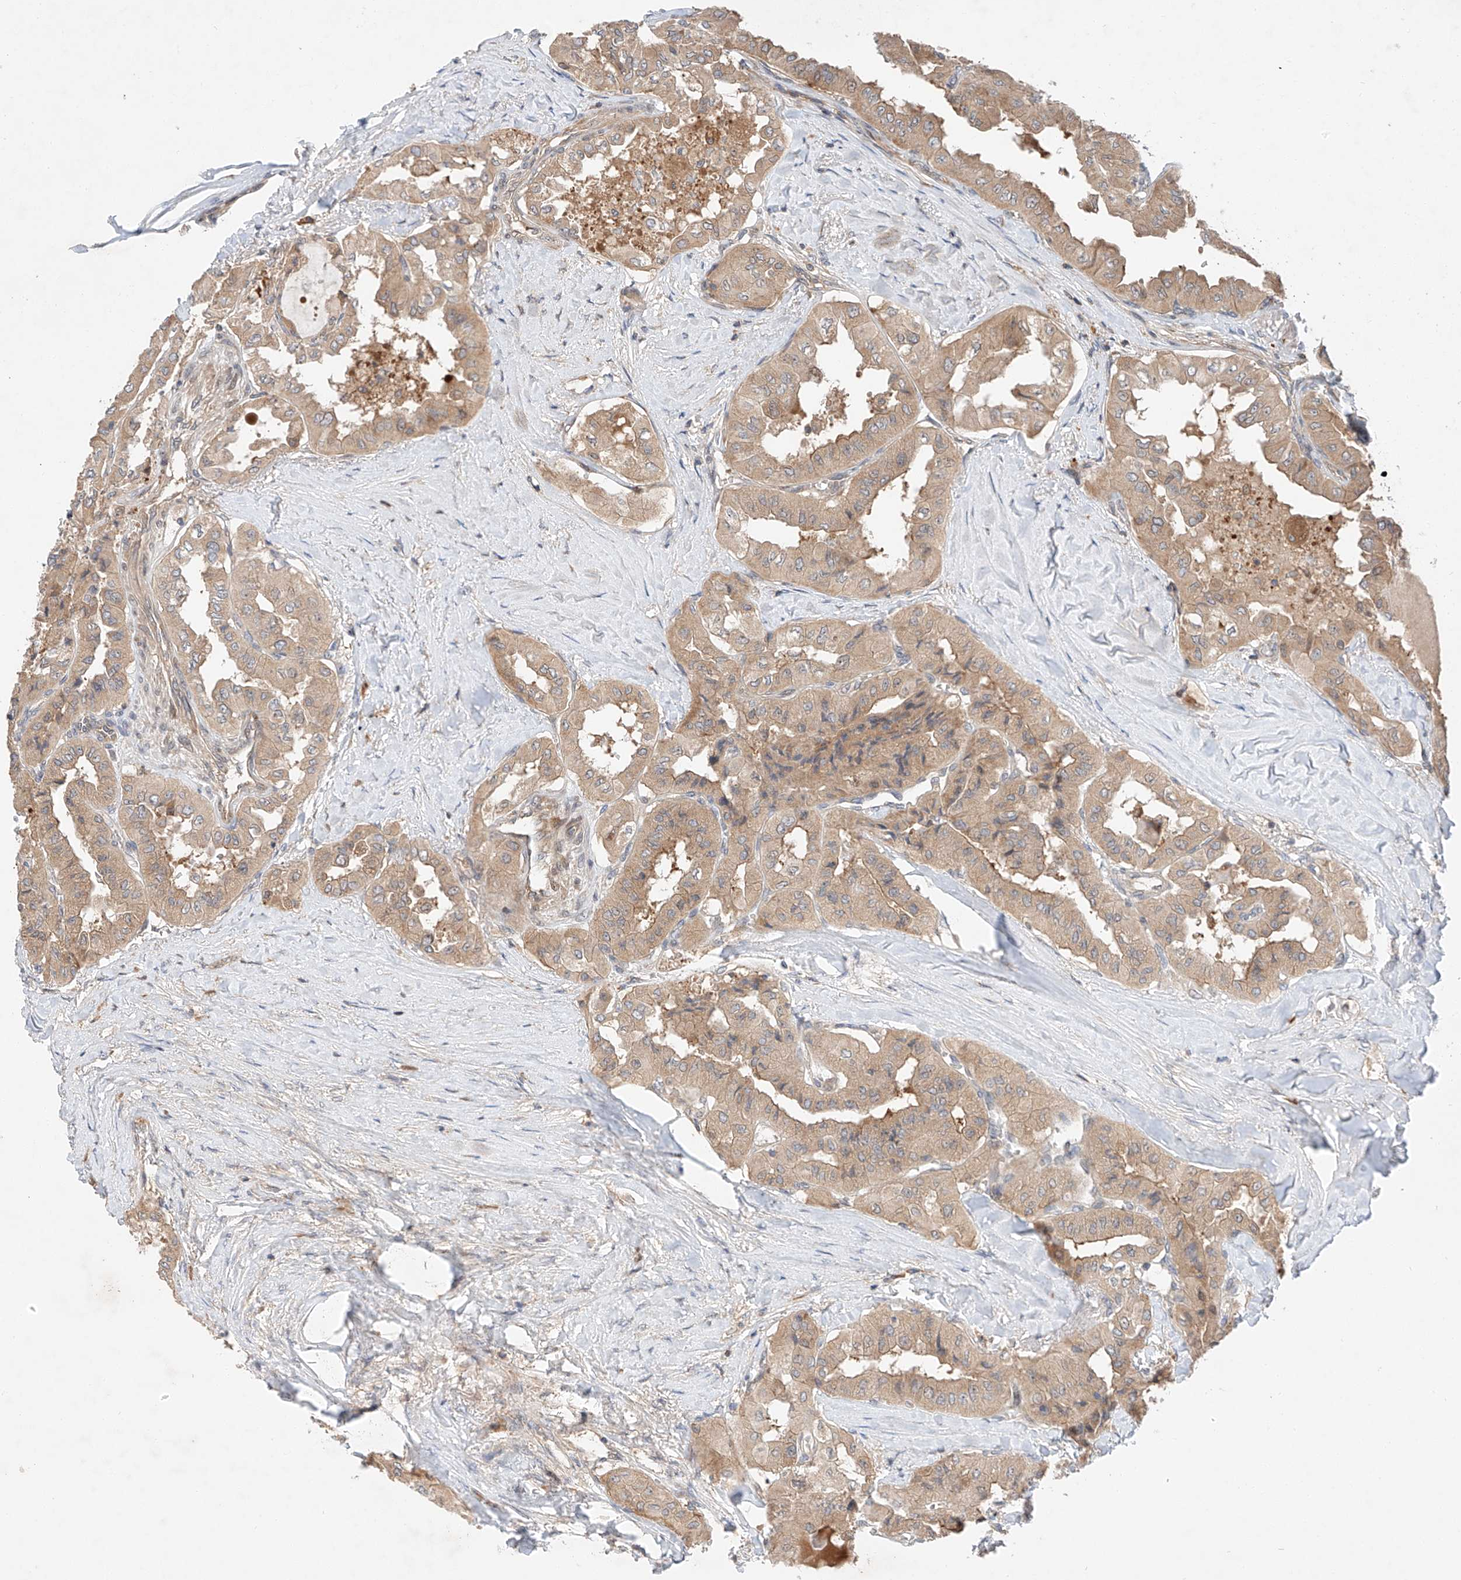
{"staining": {"intensity": "weak", "quantity": "25%-75%", "location": "cytoplasmic/membranous"}, "tissue": "thyroid cancer", "cell_type": "Tumor cells", "image_type": "cancer", "snomed": [{"axis": "morphology", "description": "Papillary adenocarcinoma, NOS"}, {"axis": "topography", "description": "Thyroid gland"}], "caption": "Brown immunohistochemical staining in thyroid cancer (papillary adenocarcinoma) shows weak cytoplasmic/membranous expression in approximately 25%-75% of tumor cells.", "gene": "RUSC1", "patient": {"sex": "female", "age": 59}}